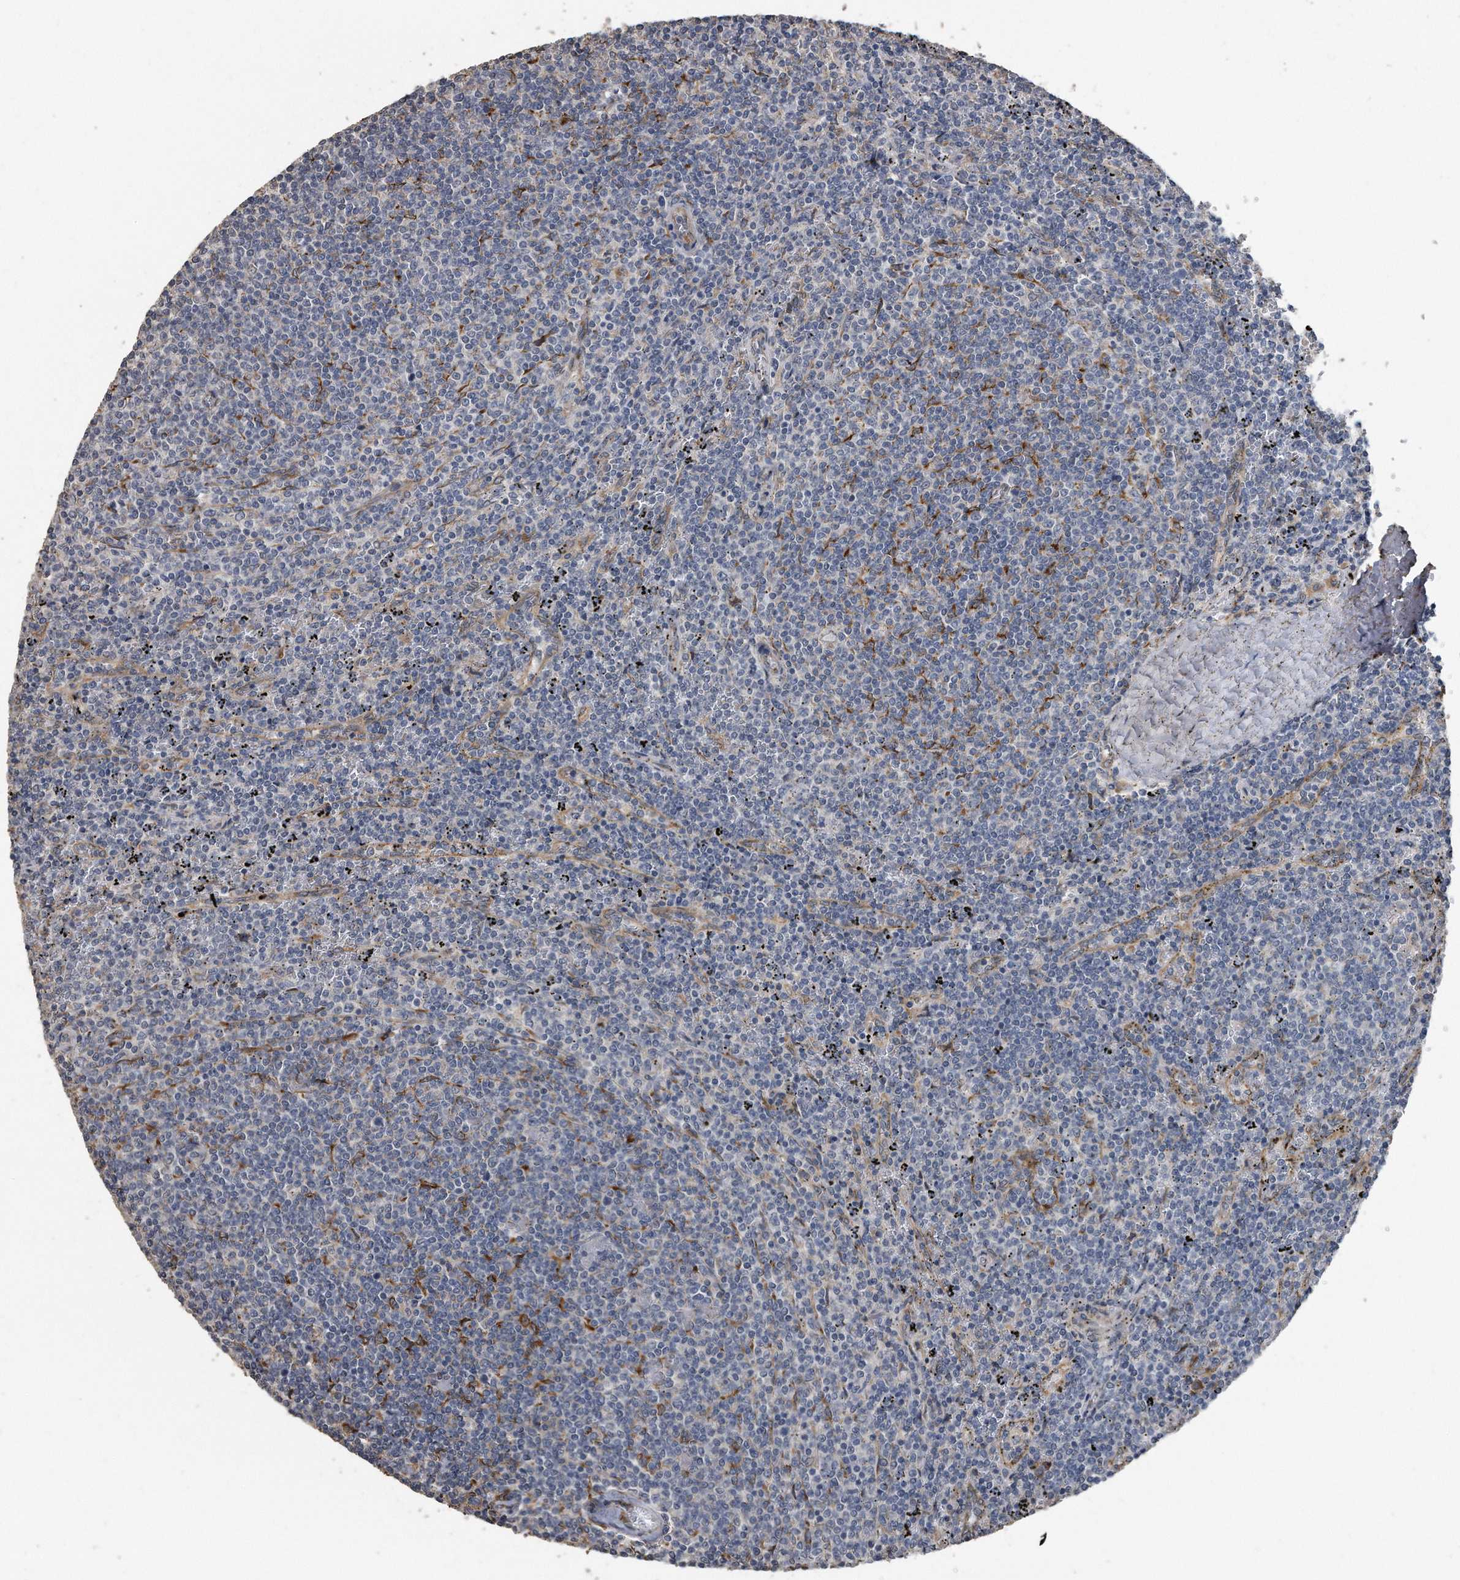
{"staining": {"intensity": "negative", "quantity": "none", "location": "none"}, "tissue": "lymphoma", "cell_type": "Tumor cells", "image_type": "cancer", "snomed": [{"axis": "morphology", "description": "Malignant lymphoma, non-Hodgkin's type, Low grade"}, {"axis": "topography", "description": "Spleen"}], "caption": "Photomicrograph shows no significant protein expression in tumor cells of low-grade malignant lymphoma, non-Hodgkin's type.", "gene": "PCLO", "patient": {"sex": "female", "age": 50}}